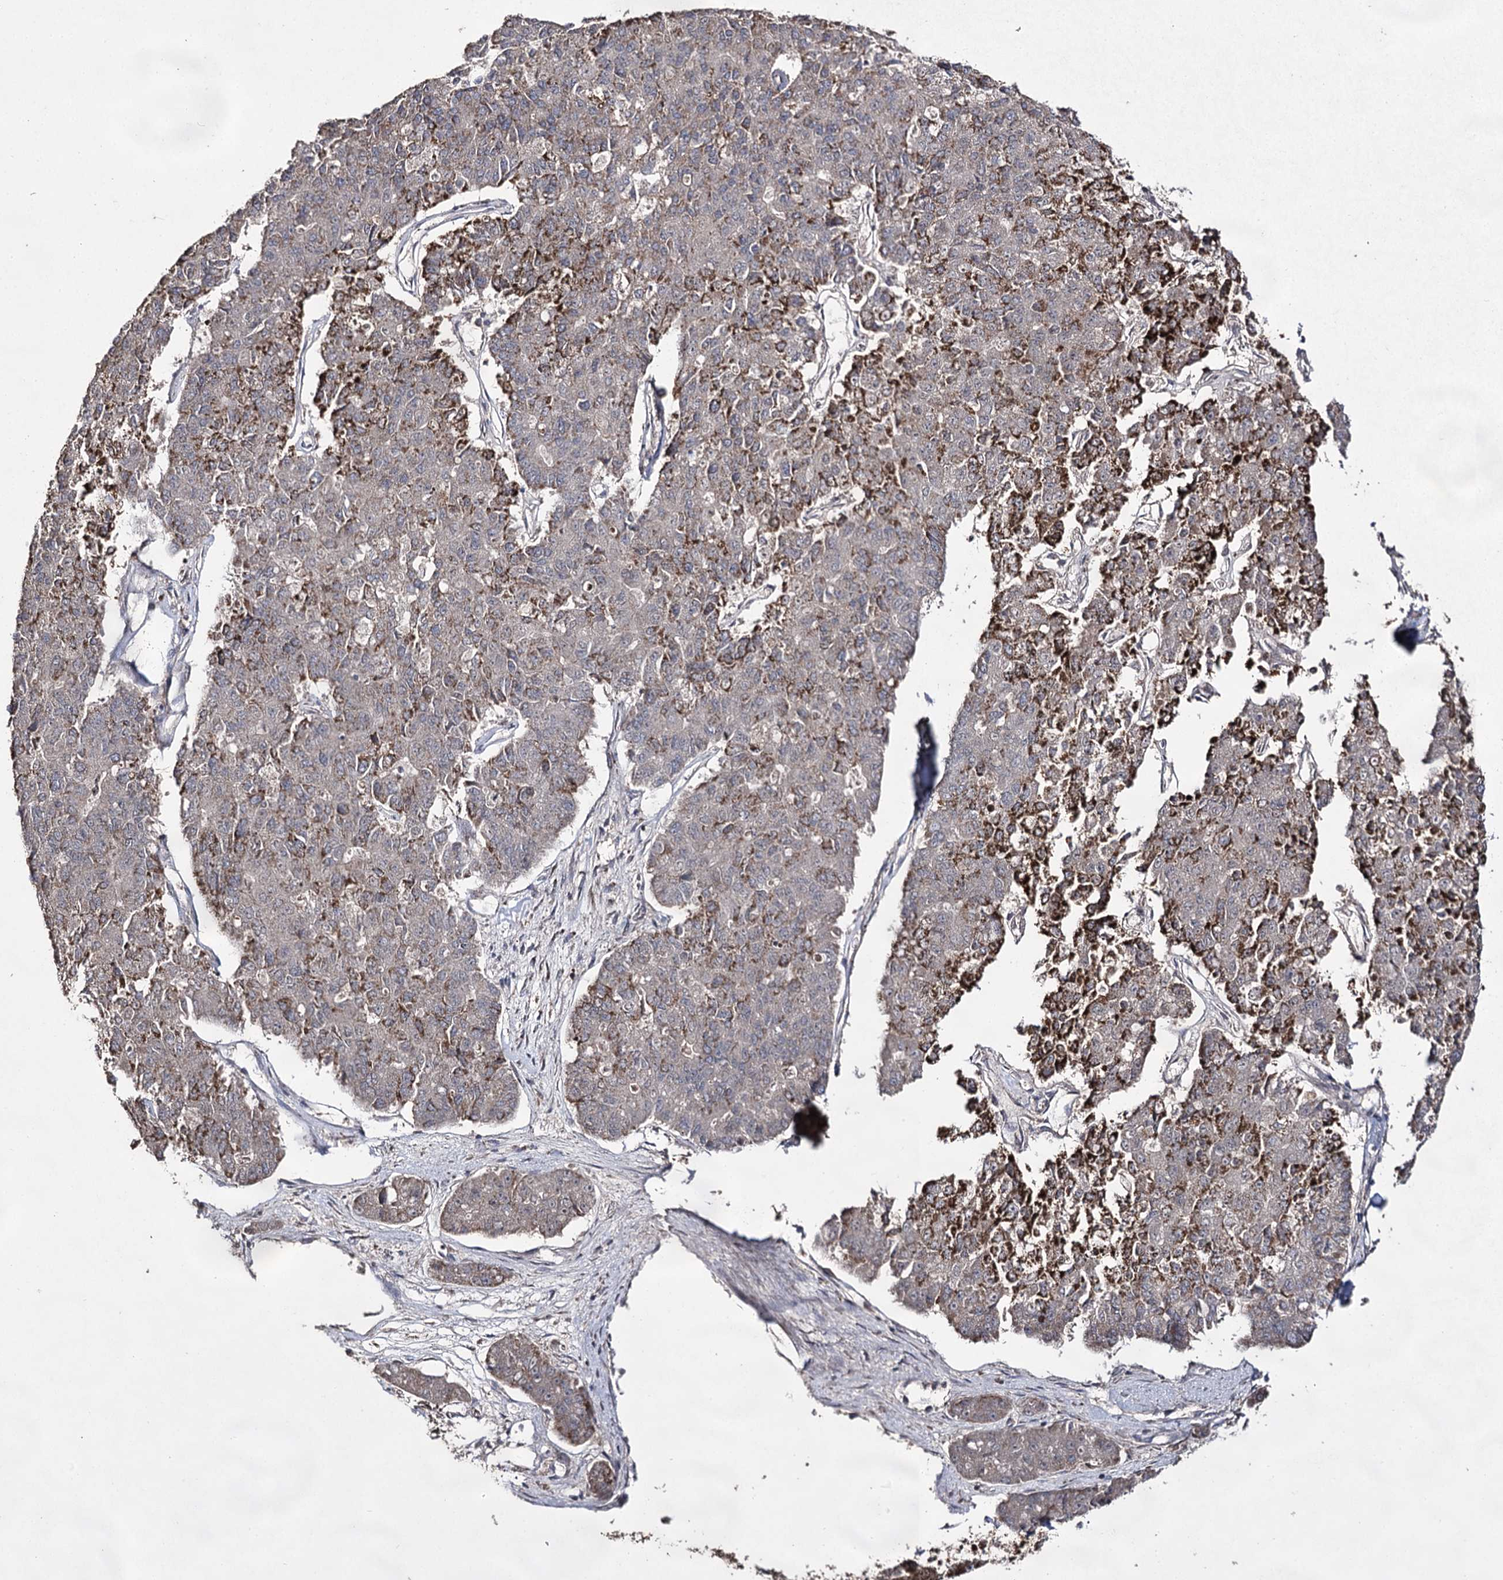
{"staining": {"intensity": "moderate", "quantity": "25%-75%", "location": "cytoplasmic/membranous"}, "tissue": "pancreatic cancer", "cell_type": "Tumor cells", "image_type": "cancer", "snomed": [{"axis": "morphology", "description": "Adenocarcinoma, NOS"}, {"axis": "topography", "description": "Pancreas"}], "caption": "Pancreatic cancer (adenocarcinoma) stained with DAB IHC displays medium levels of moderate cytoplasmic/membranous staining in about 25%-75% of tumor cells.", "gene": "ACTR6", "patient": {"sex": "male", "age": 50}}